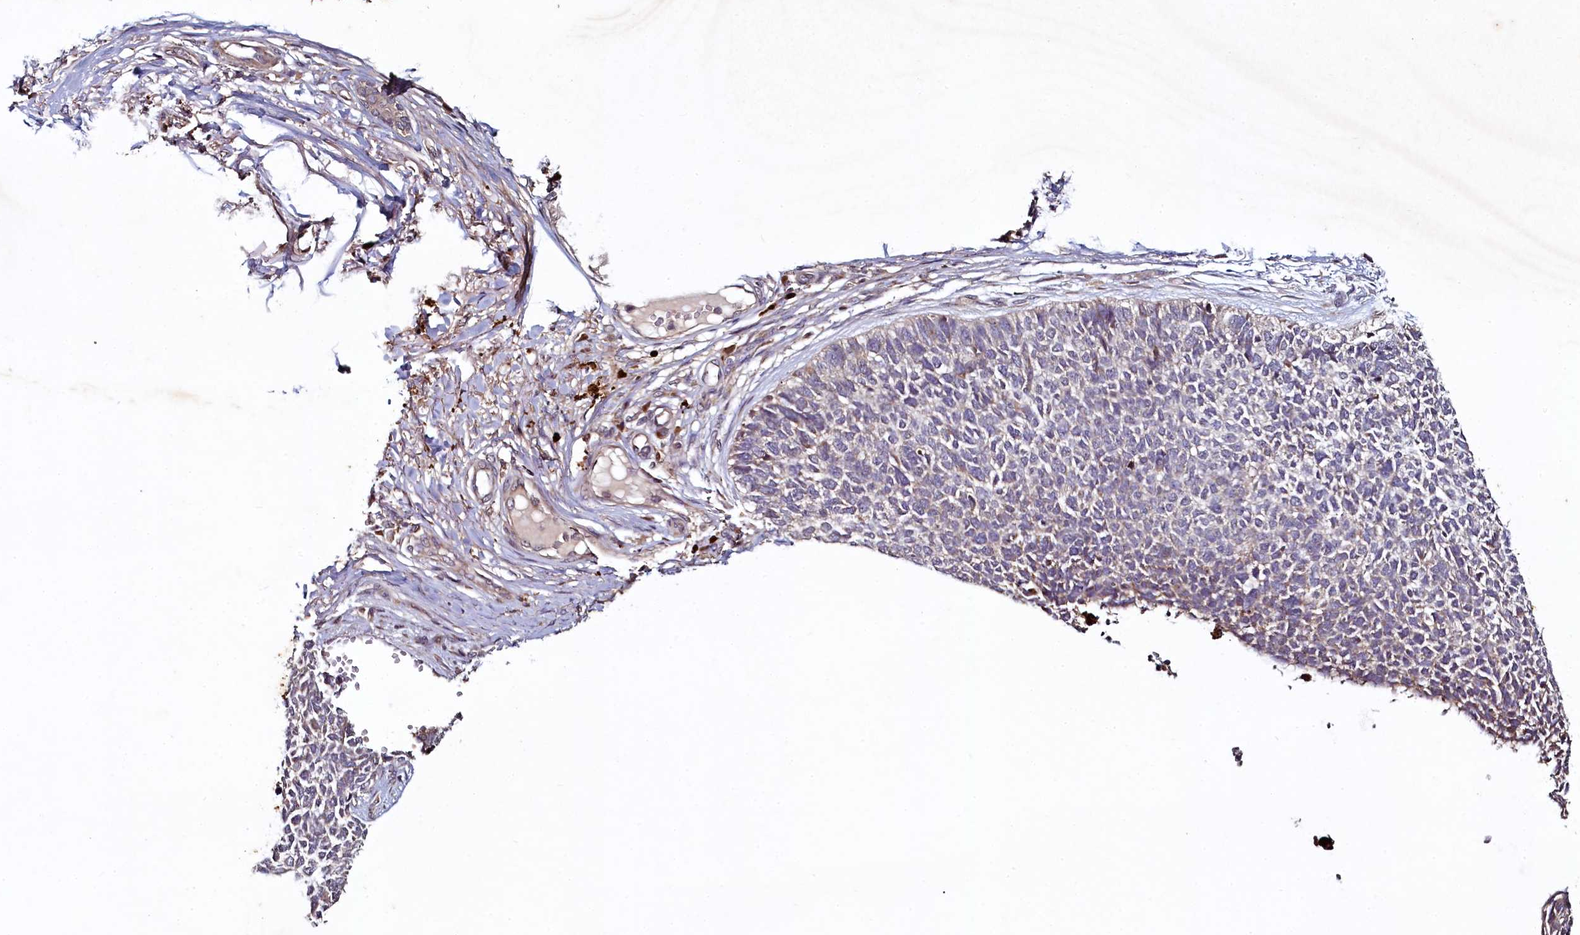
{"staining": {"intensity": "weak", "quantity": "25%-75%", "location": "cytoplasmic/membranous"}, "tissue": "skin cancer", "cell_type": "Tumor cells", "image_type": "cancer", "snomed": [{"axis": "morphology", "description": "Basal cell carcinoma"}, {"axis": "topography", "description": "Skin"}], "caption": "Immunohistochemical staining of skin cancer (basal cell carcinoma) exhibits low levels of weak cytoplasmic/membranous protein positivity in about 25%-75% of tumor cells. (brown staining indicates protein expression, while blue staining denotes nuclei).", "gene": "SEC24C", "patient": {"sex": "female", "age": 84}}